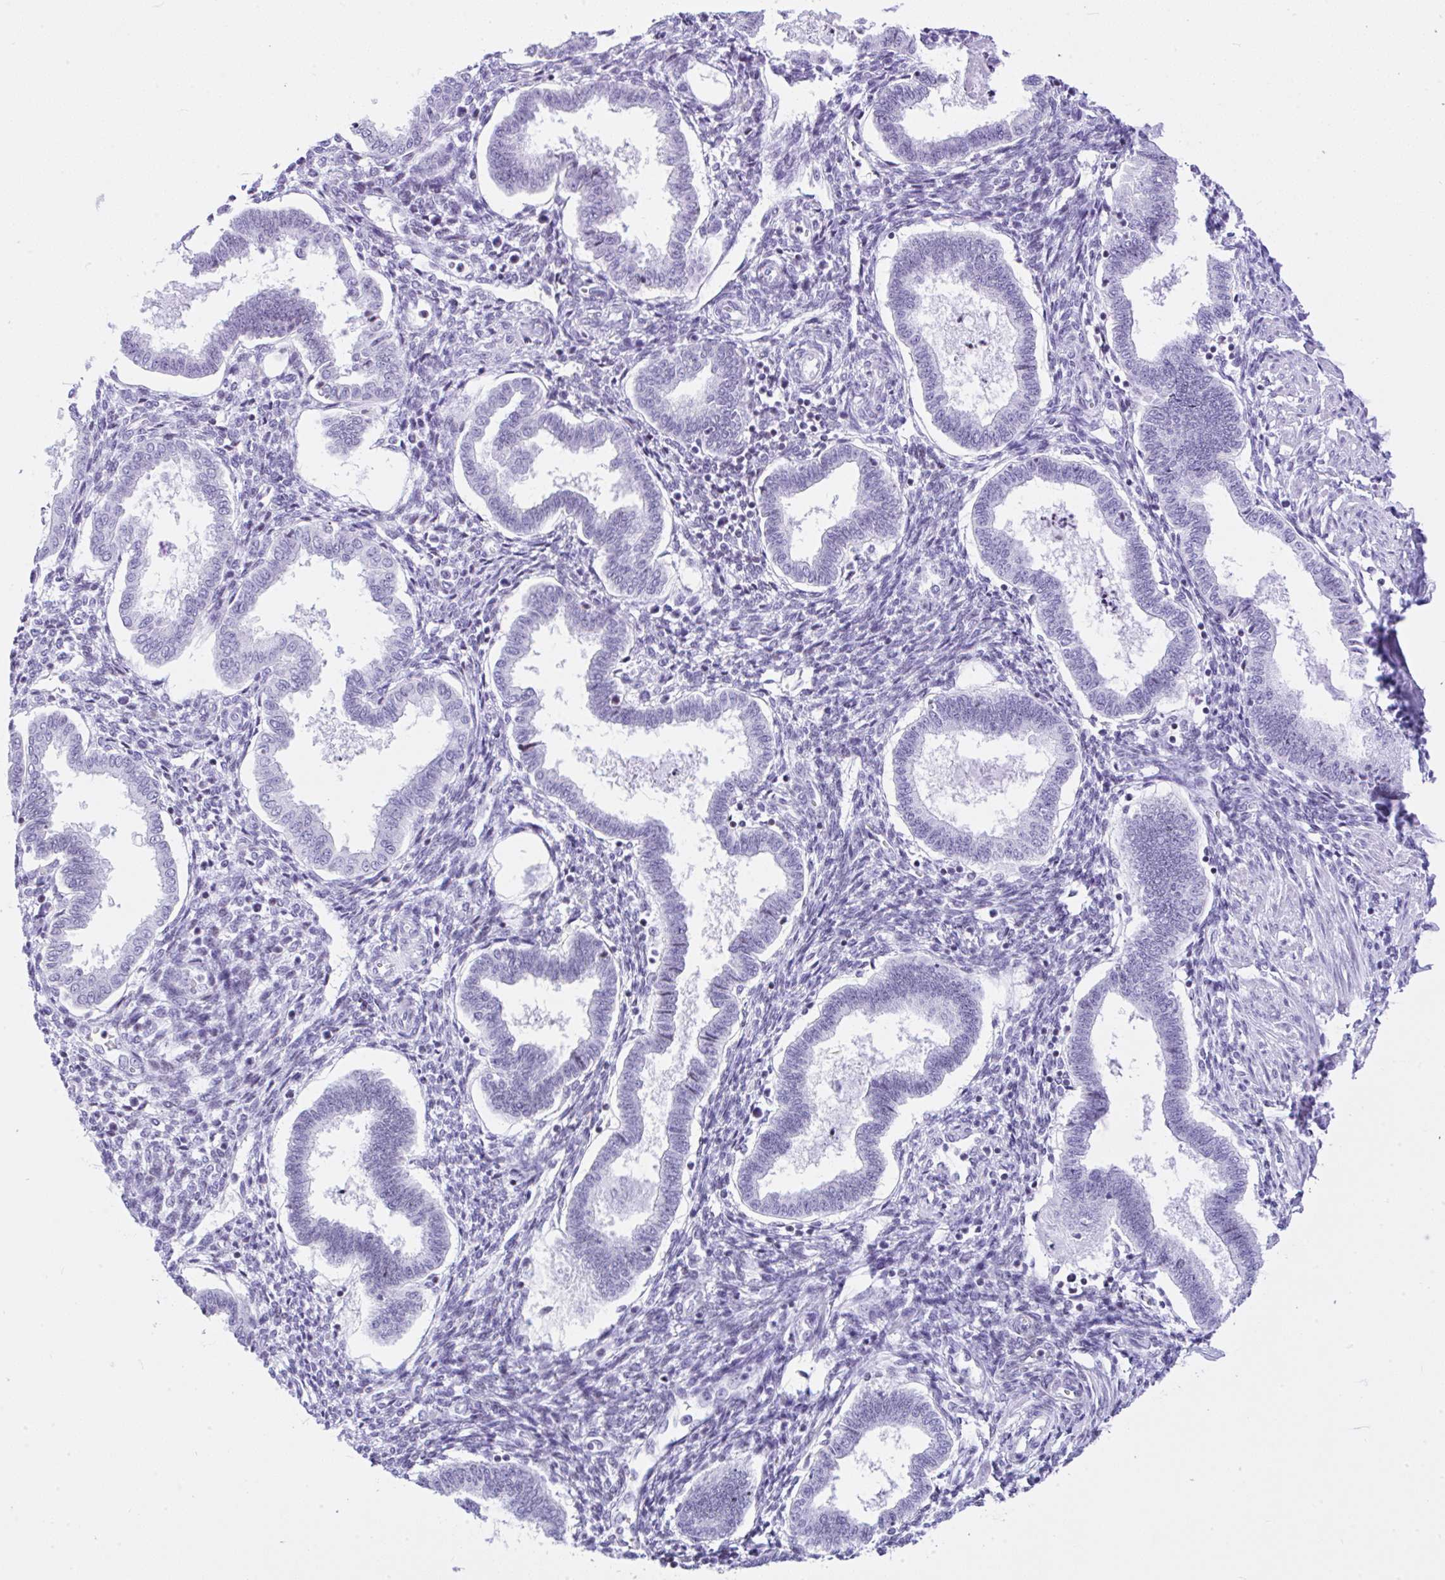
{"staining": {"intensity": "negative", "quantity": "none", "location": "none"}, "tissue": "endometrium", "cell_type": "Cells in endometrial stroma", "image_type": "normal", "snomed": [{"axis": "morphology", "description": "Normal tissue, NOS"}, {"axis": "topography", "description": "Endometrium"}], "caption": "IHC histopathology image of unremarkable endometrium: endometrium stained with DAB (3,3'-diaminobenzidine) reveals no significant protein staining in cells in endometrial stroma.", "gene": "KRT27", "patient": {"sex": "female", "age": 24}}